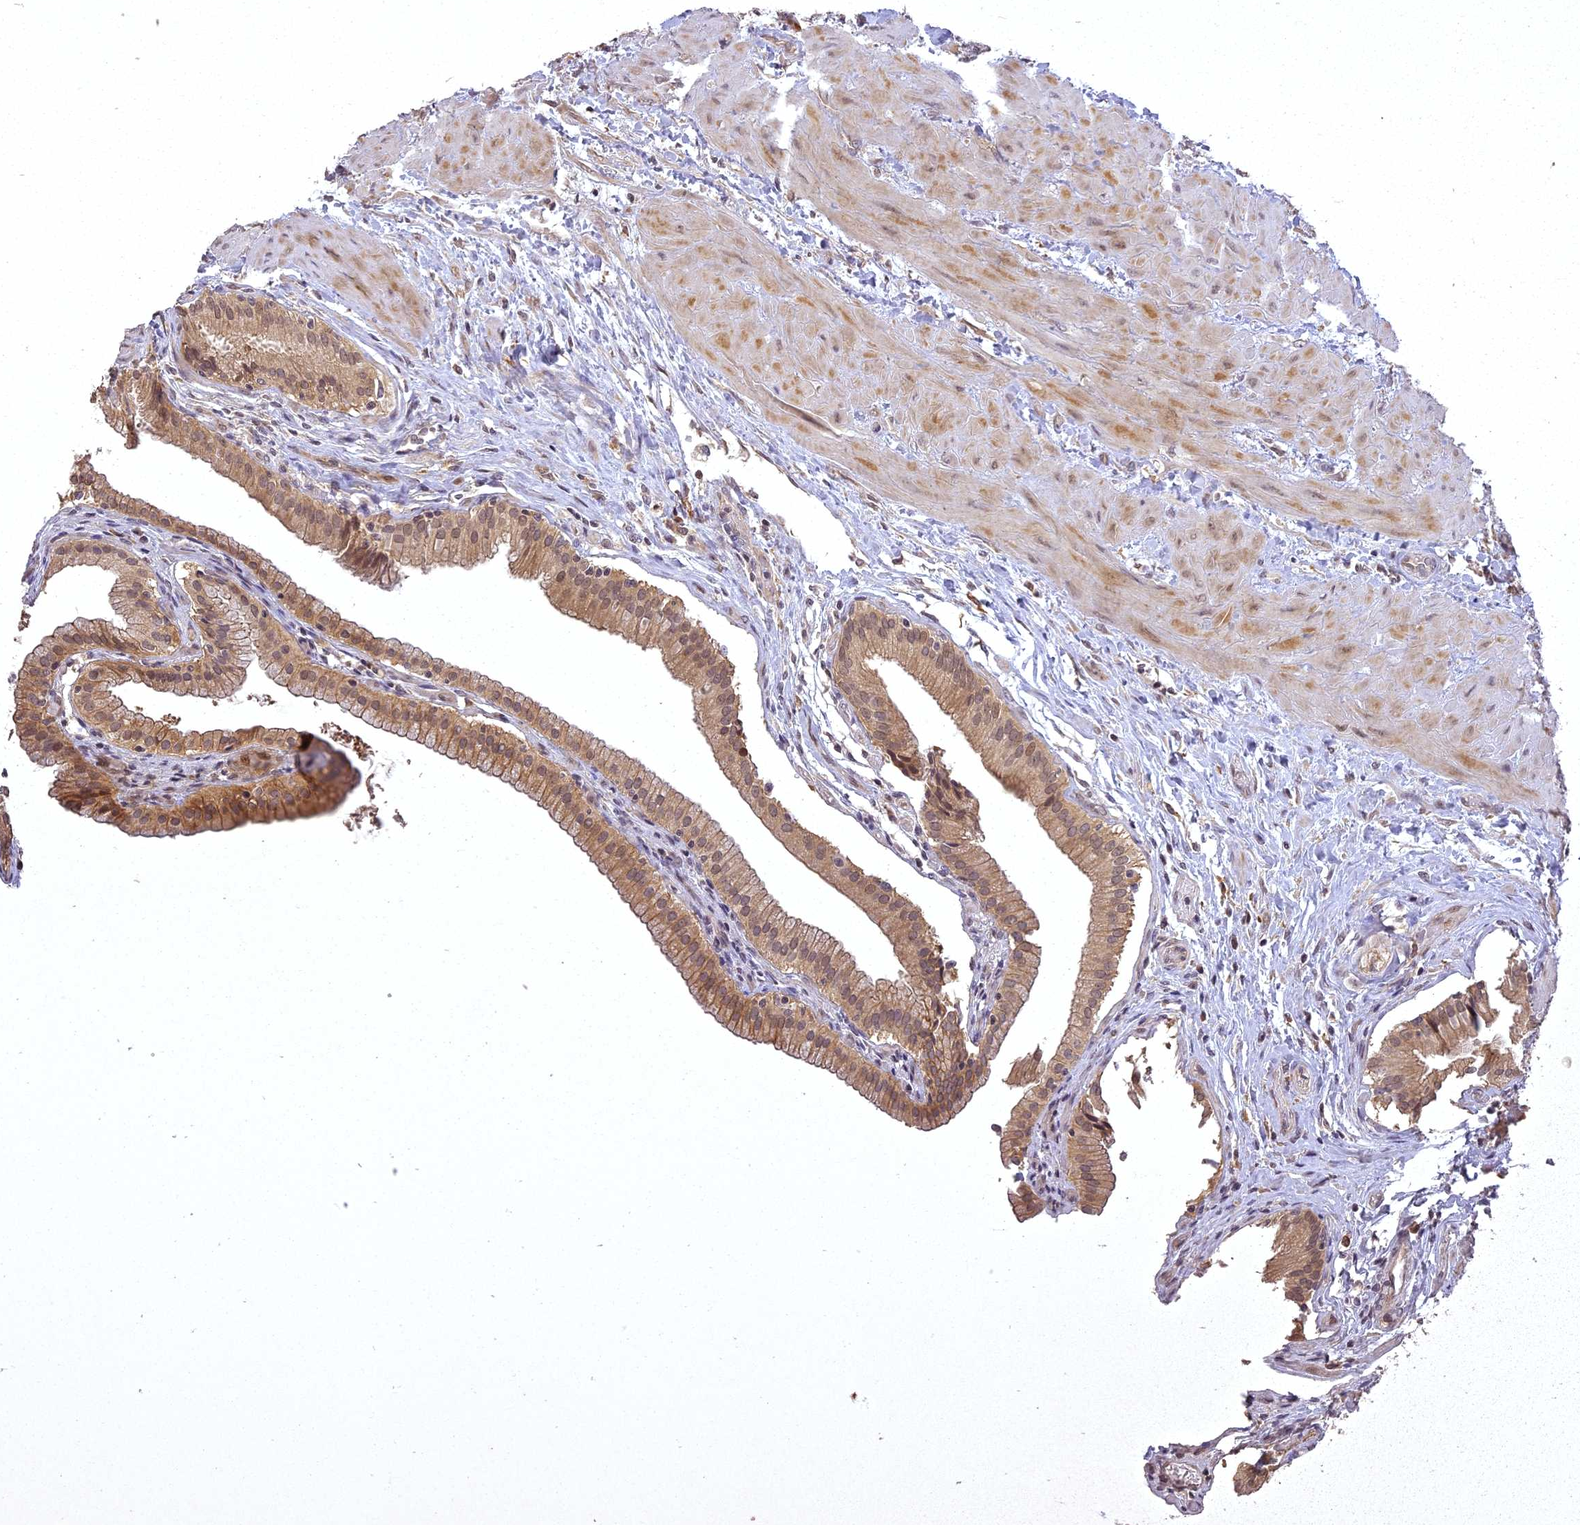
{"staining": {"intensity": "moderate", "quantity": ">75%", "location": "cytoplasmic/membranous"}, "tissue": "gallbladder", "cell_type": "Glandular cells", "image_type": "normal", "snomed": [{"axis": "morphology", "description": "Normal tissue, NOS"}, {"axis": "topography", "description": "Gallbladder"}], "caption": "DAB immunohistochemical staining of normal human gallbladder reveals moderate cytoplasmic/membranous protein positivity in about >75% of glandular cells.", "gene": "ING5", "patient": {"sex": "male", "age": 24}}